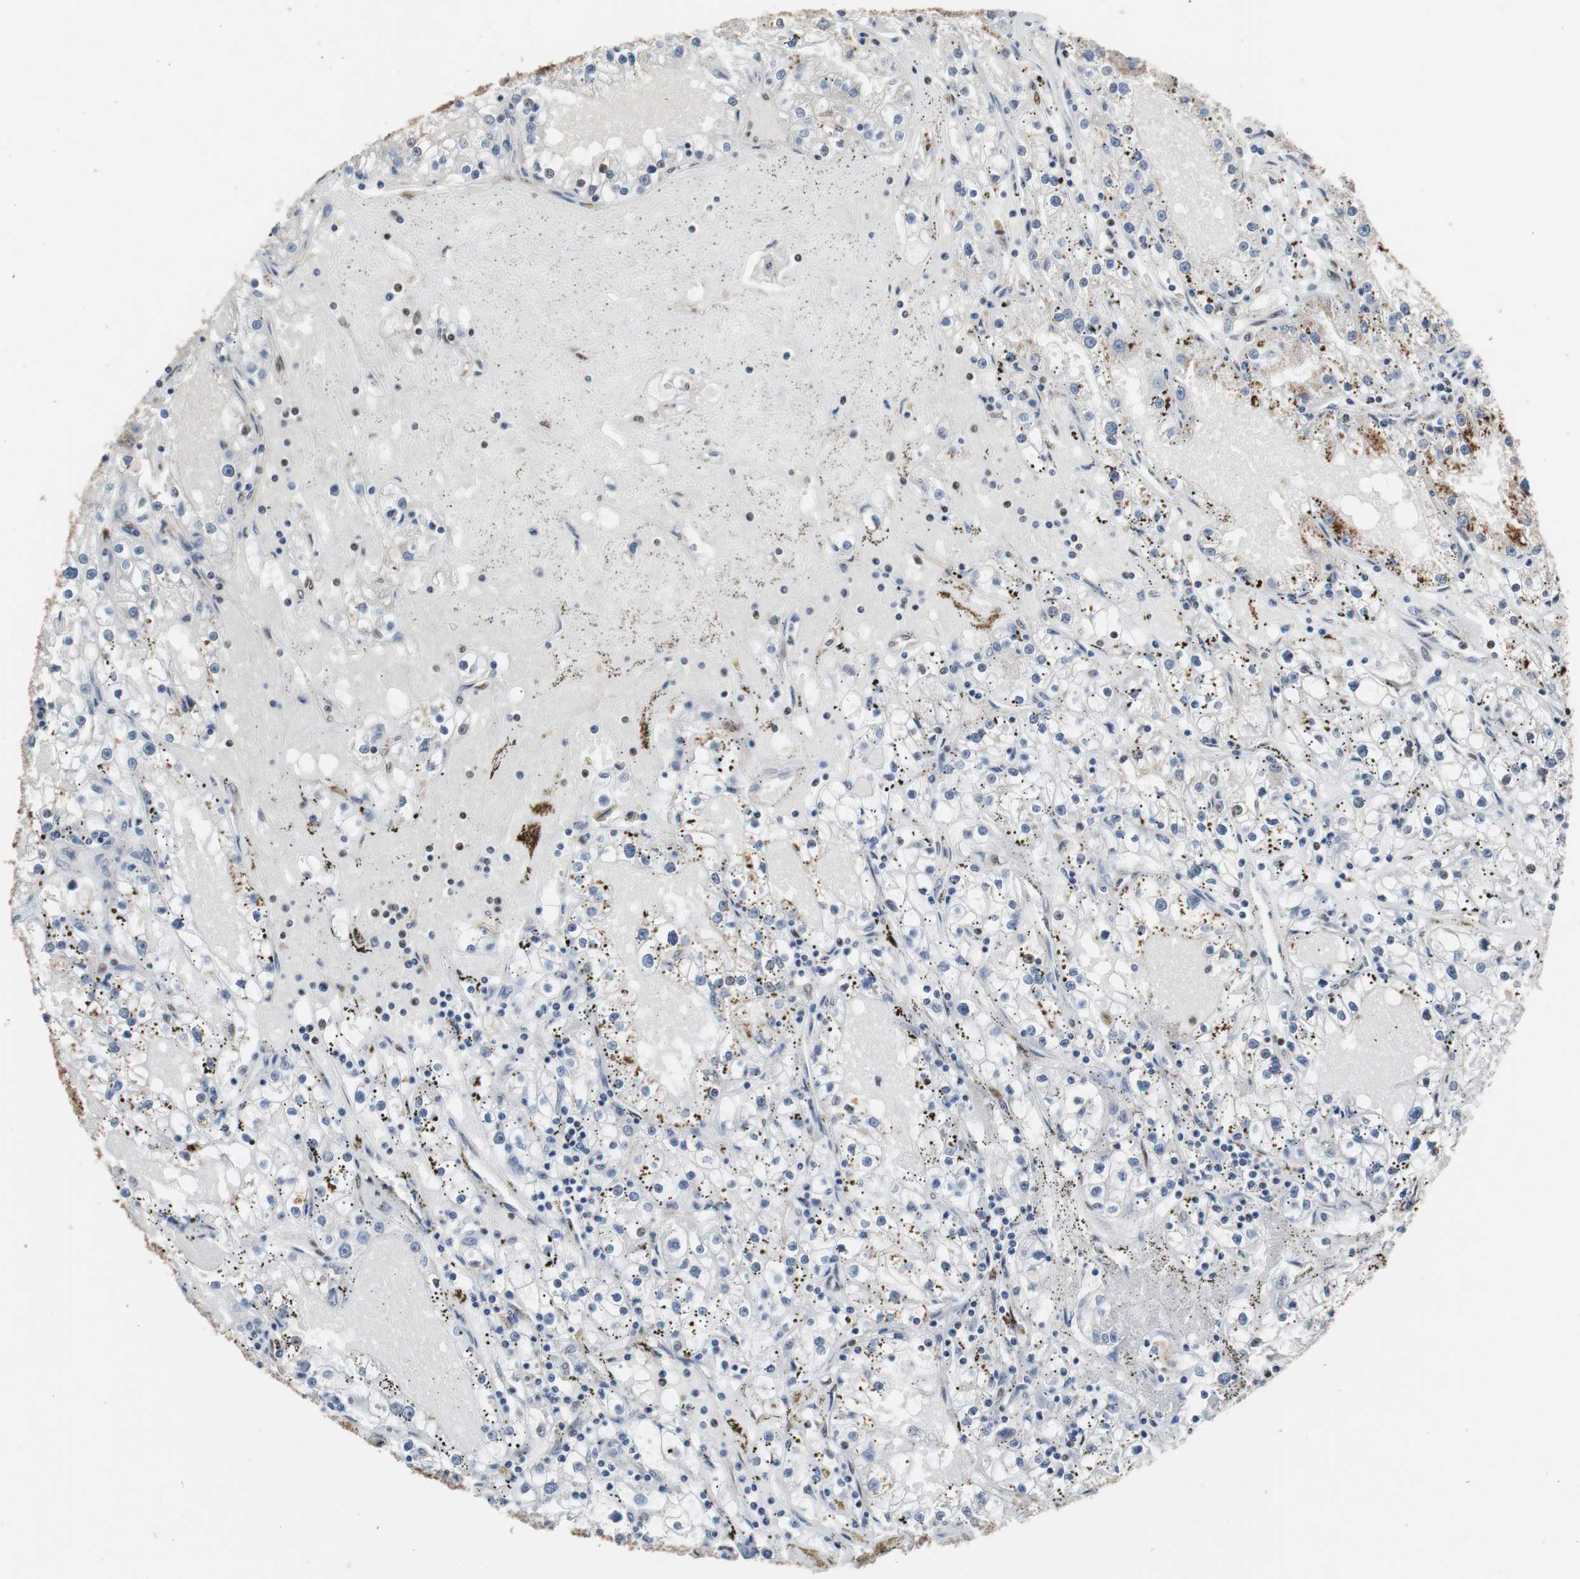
{"staining": {"intensity": "negative", "quantity": "none", "location": "none"}, "tissue": "renal cancer", "cell_type": "Tumor cells", "image_type": "cancer", "snomed": [{"axis": "morphology", "description": "Adenocarcinoma, NOS"}, {"axis": "topography", "description": "Kidney"}], "caption": "This photomicrograph is of renal adenocarcinoma stained with immunohistochemistry to label a protein in brown with the nuclei are counter-stained blue. There is no expression in tumor cells.", "gene": "NBL1", "patient": {"sex": "male", "age": 56}}